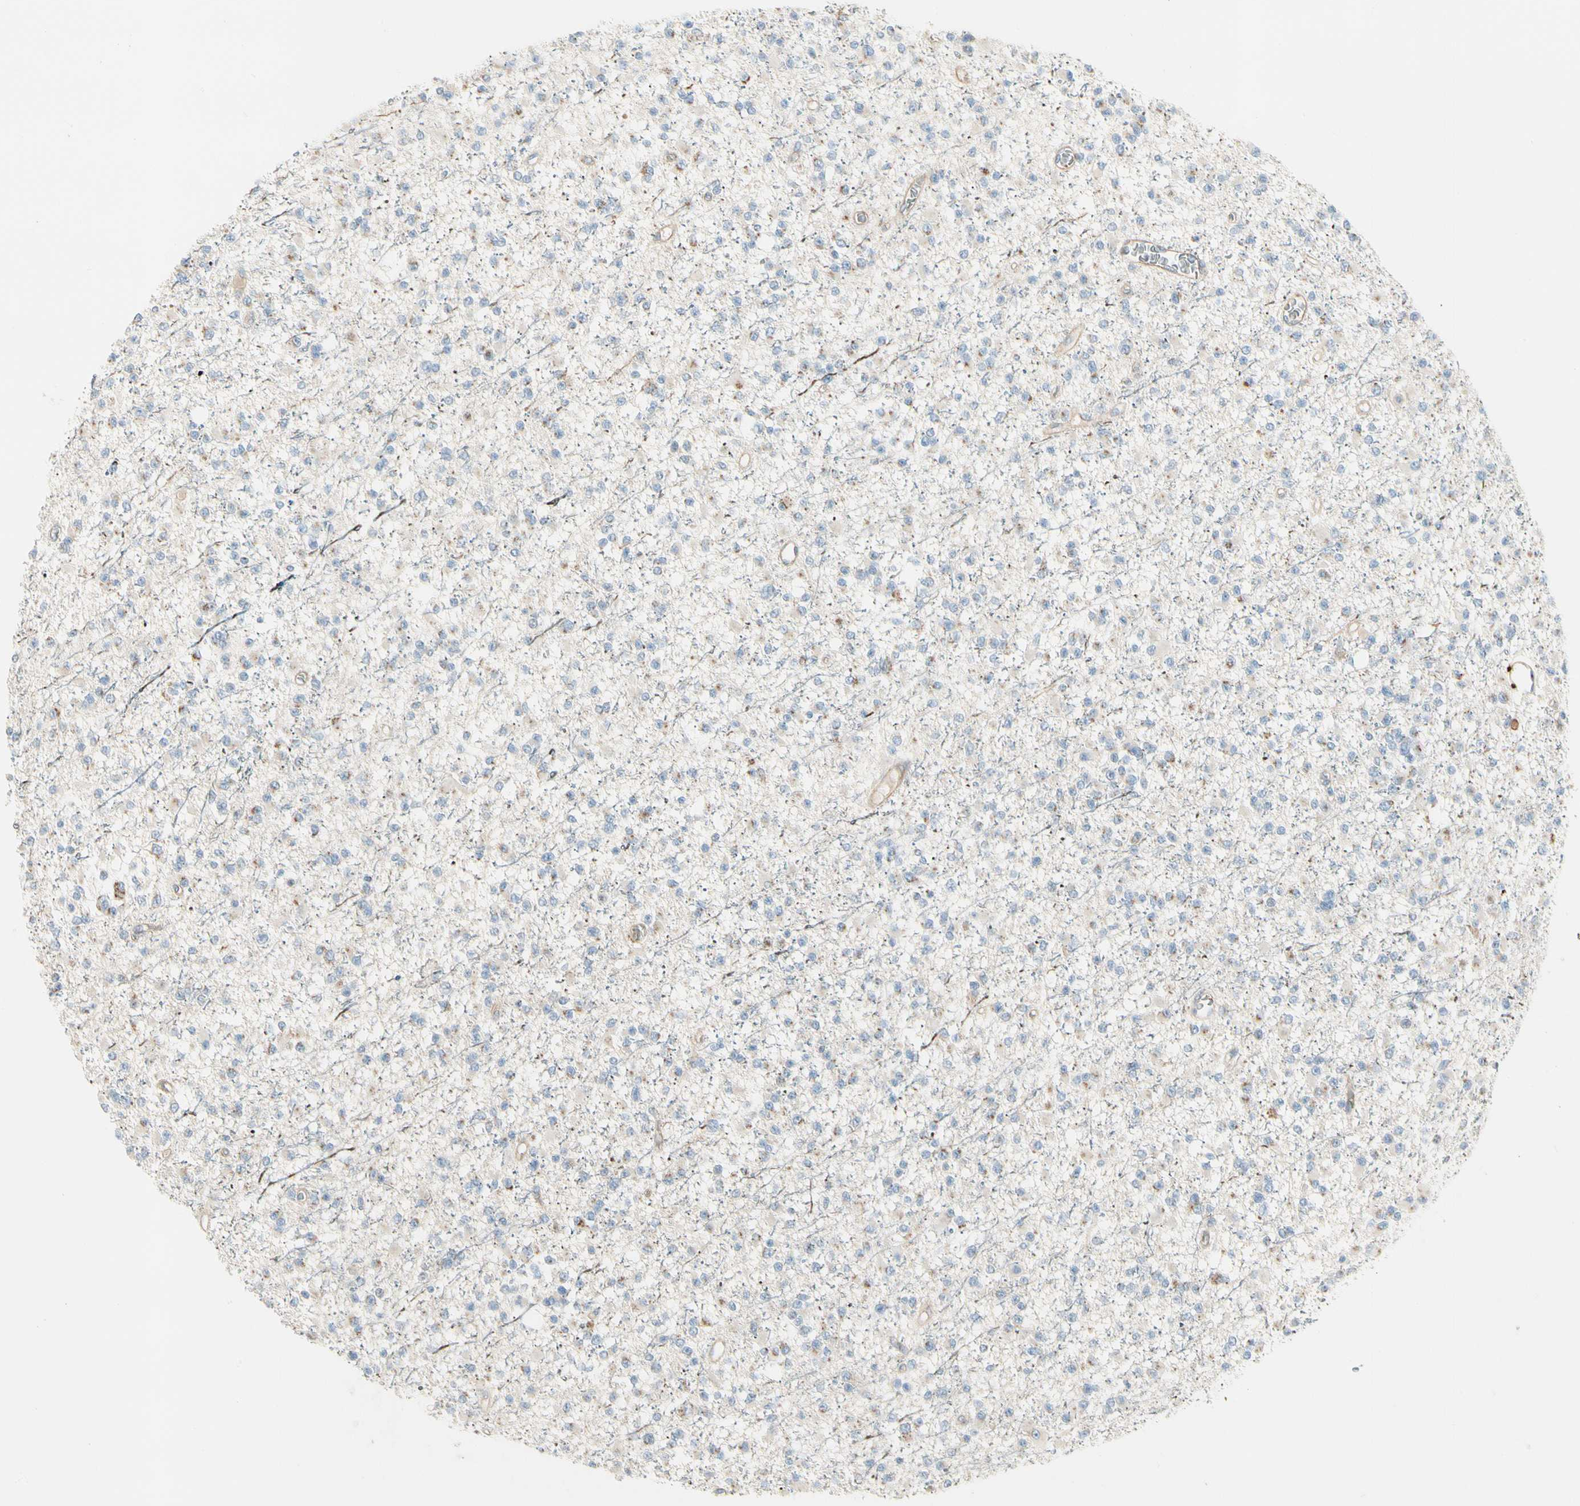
{"staining": {"intensity": "weak", "quantity": "<25%", "location": "cytoplasmic/membranous"}, "tissue": "glioma", "cell_type": "Tumor cells", "image_type": "cancer", "snomed": [{"axis": "morphology", "description": "Glioma, malignant, Low grade"}, {"axis": "topography", "description": "Brain"}], "caption": "This is an IHC photomicrograph of human malignant low-grade glioma. There is no expression in tumor cells.", "gene": "ABCA3", "patient": {"sex": "female", "age": 22}}